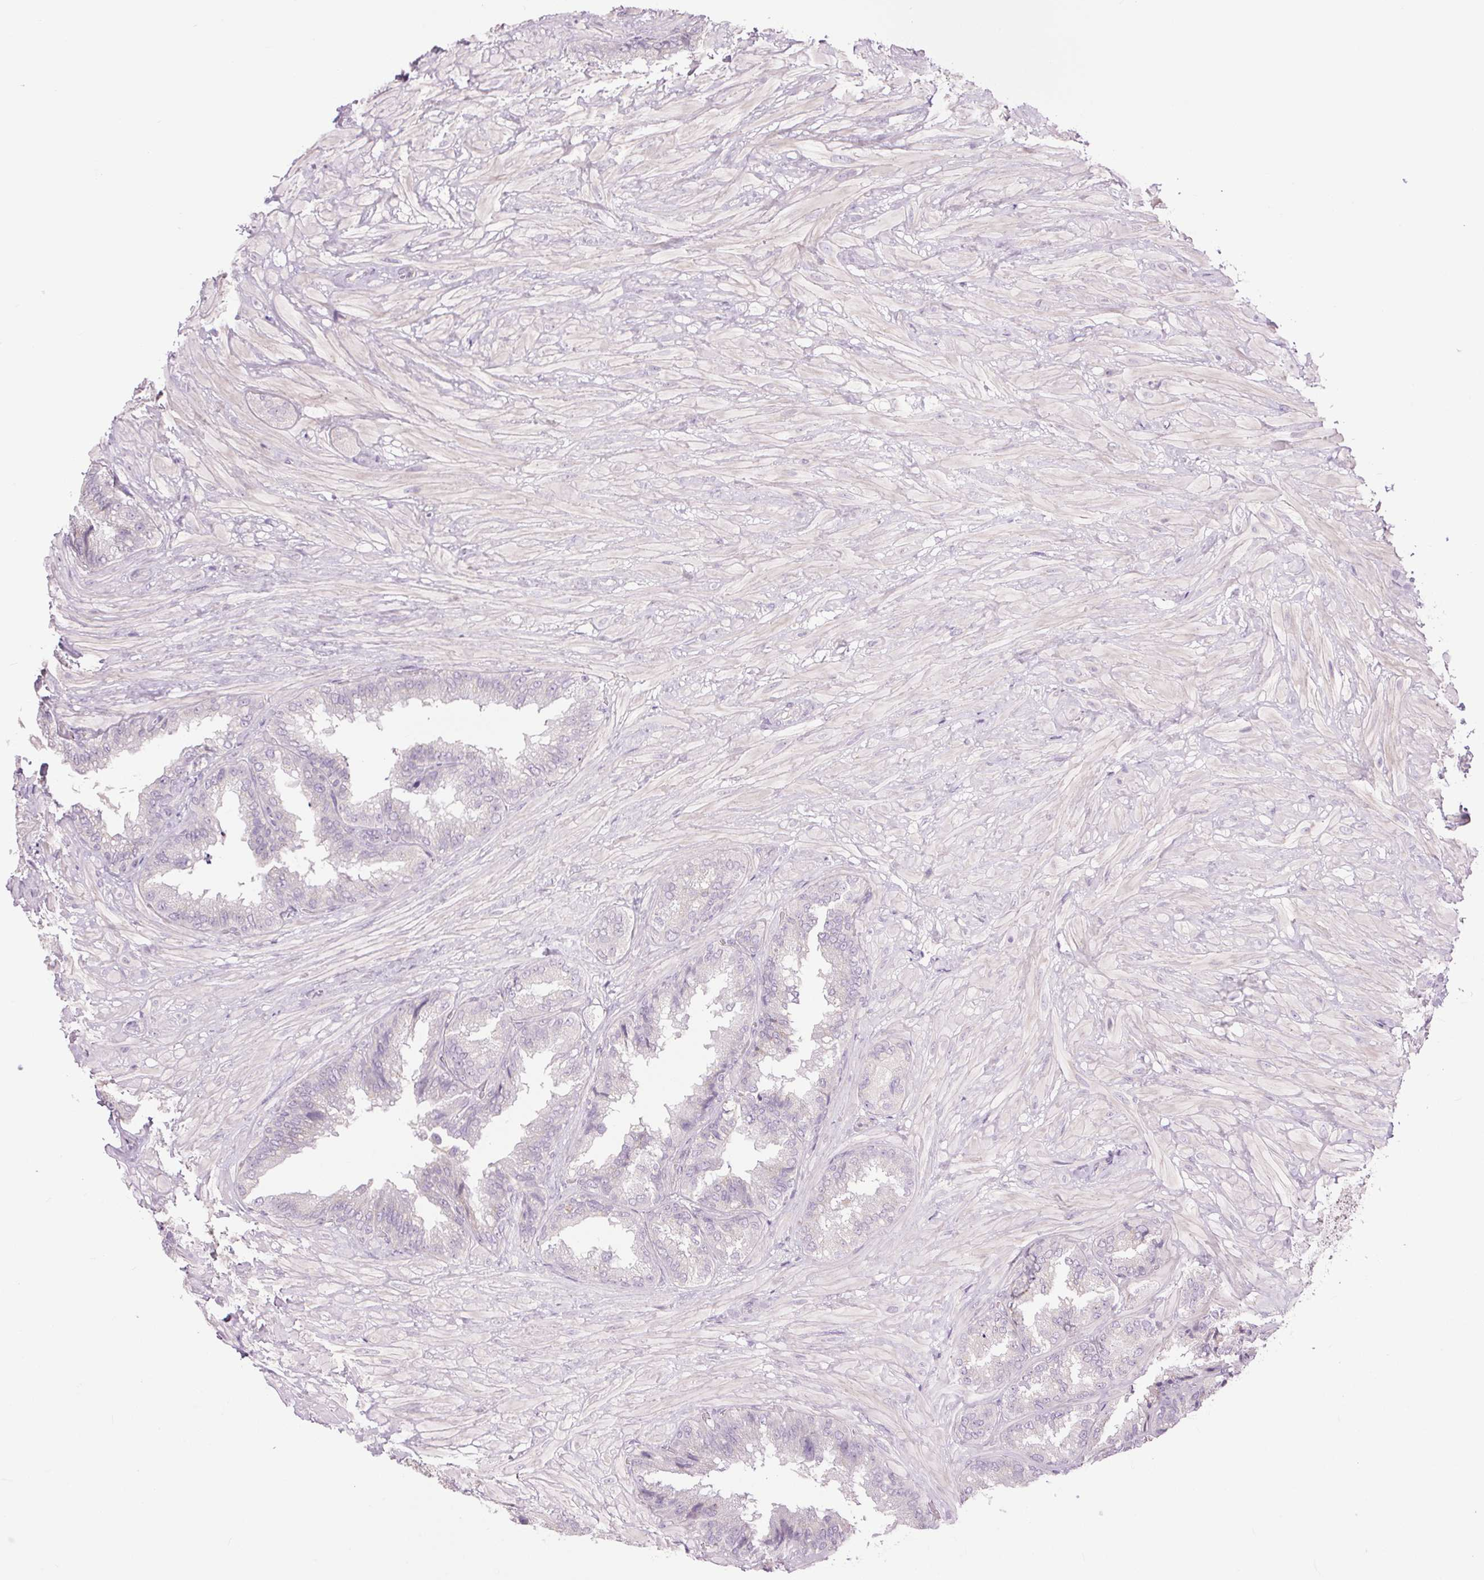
{"staining": {"intensity": "negative", "quantity": "none", "location": "none"}, "tissue": "seminal vesicle", "cell_type": "Glandular cells", "image_type": "normal", "snomed": [{"axis": "morphology", "description": "Normal tissue, NOS"}, {"axis": "topography", "description": "Seminal veicle"}], "caption": "Seminal vesicle stained for a protein using immunohistochemistry (IHC) shows no positivity glandular cells.", "gene": "CTNNA3", "patient": {"sex": "male", "age": 68}}